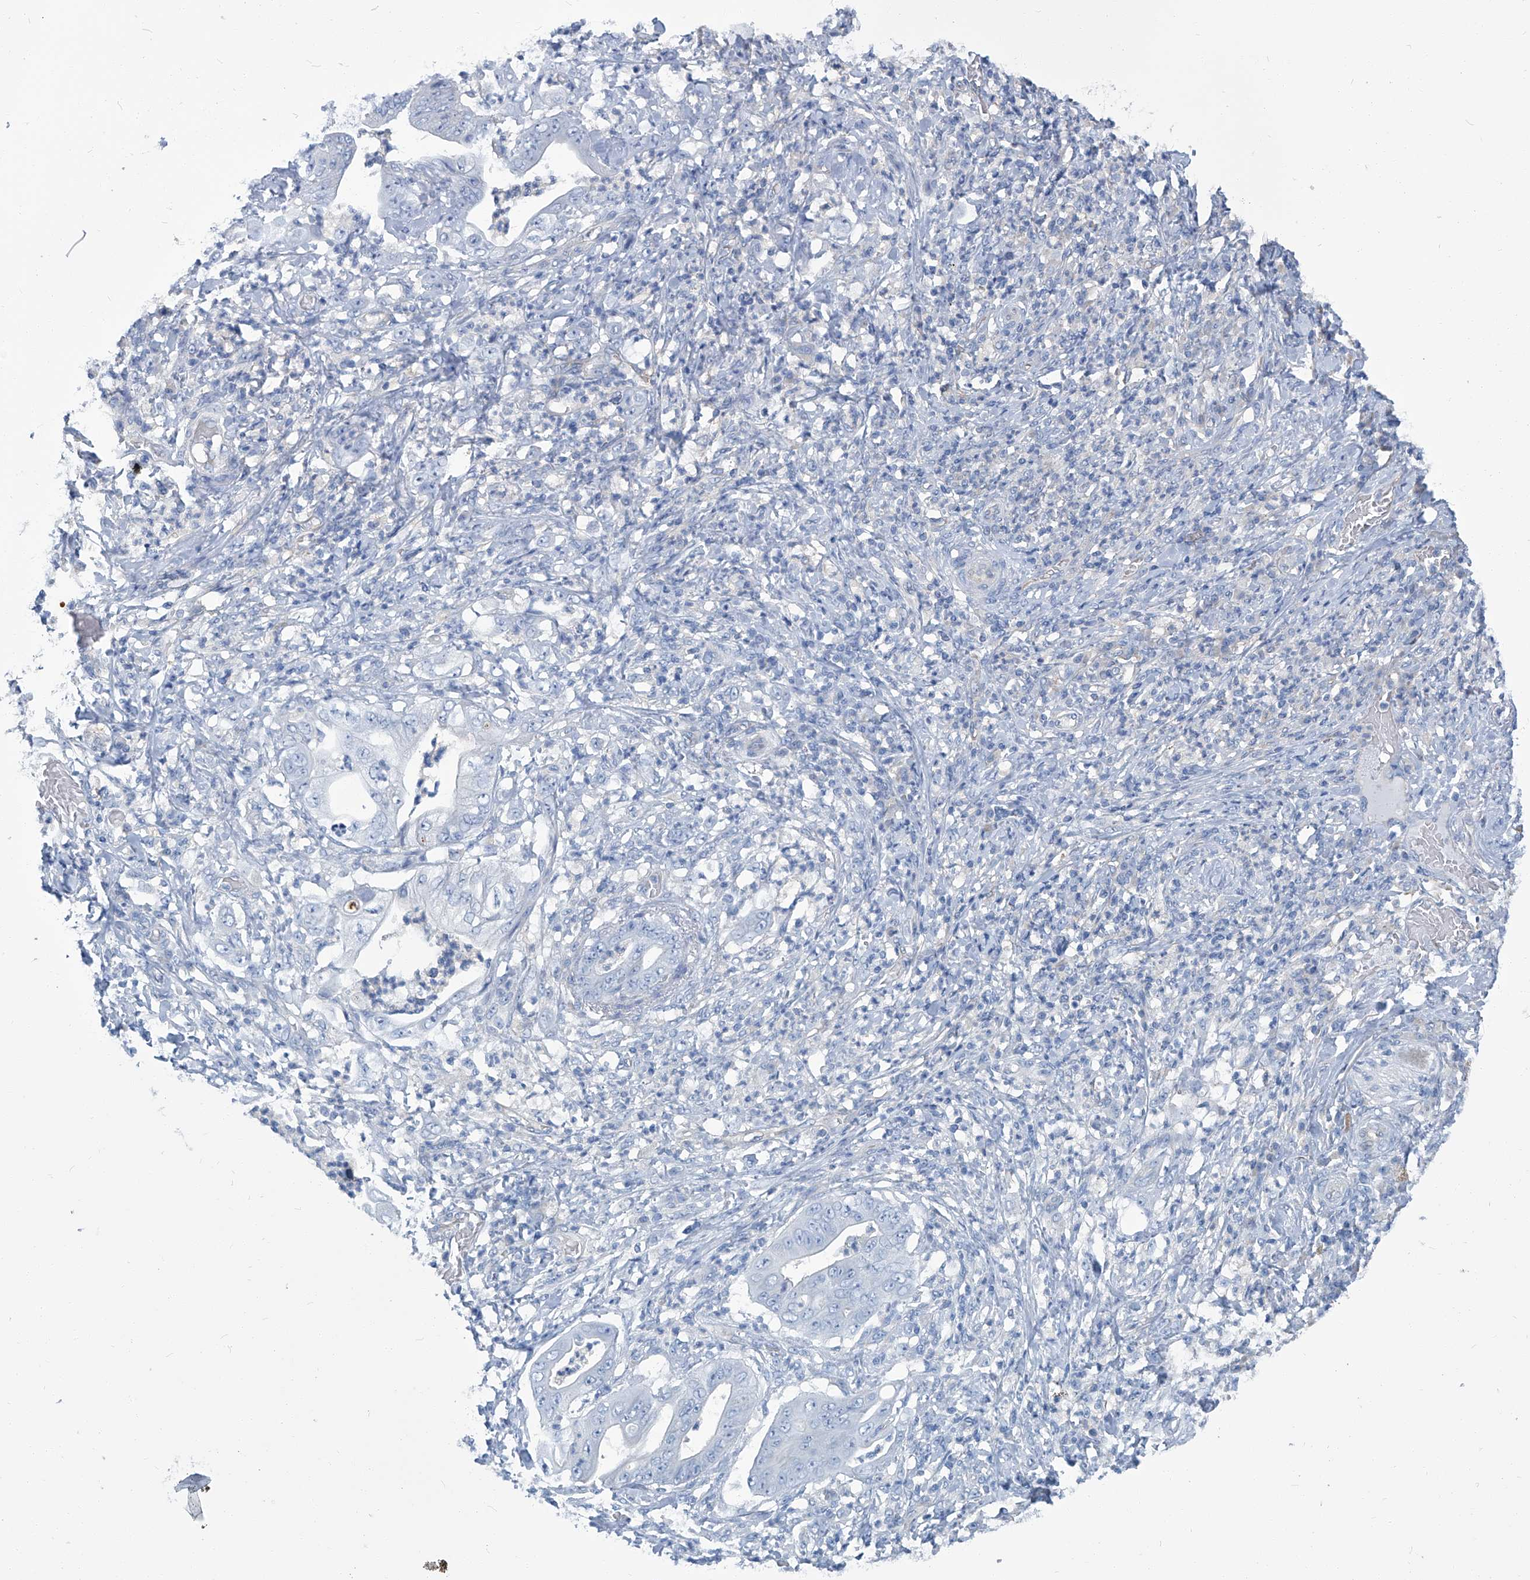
{"staining": {"intensity": "negative", "quantity": "none", "location": "none"}, "tissue": "stomach cancer", "cell_type": "Tumor cells", "image_type": "cancer", "snomed": [{"axis": "morphology", "description": "Adenocarcinoma, NOS"}, {"axis": "topography", "description": "Stomach"}], "caption": "IHC of stomach adenocarcinoma shows no expression in tumor cells.", "gene": "PFKL", "patient": {"sex": "female", "age": 73}}